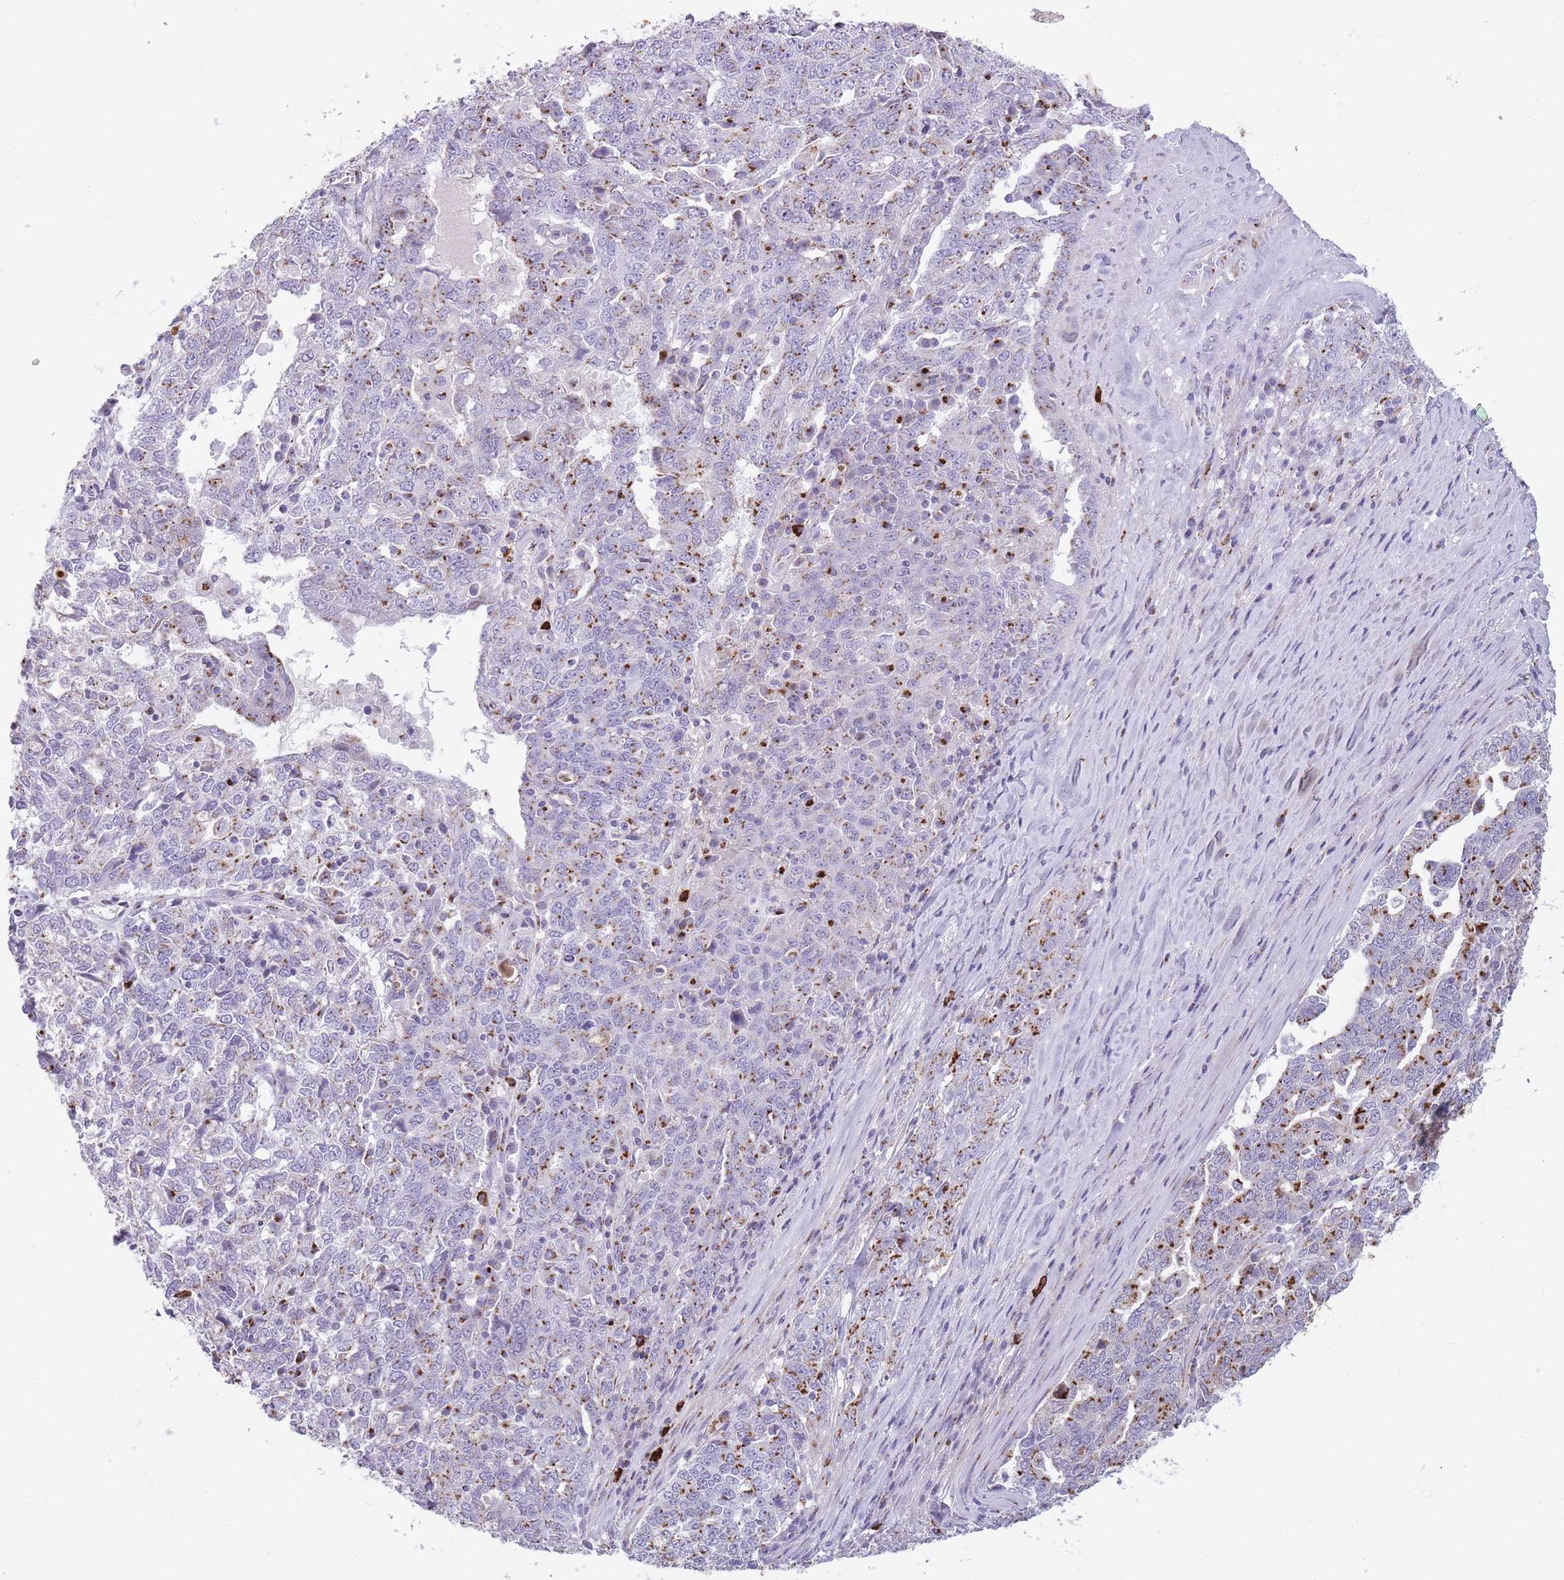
{"staining": {"intensity": "strong", "quantity": "25%-75%", "location": "cytoplasmic/membranous"}, "tissue": "ovarian cancer", "cell_type": "Tumor cells", "image_type": "cancer", "snomed": [{"axis": "morphology", "description": "Carcinoma, endometroid"}, {"axis": "topography", "description": "Ovary"}], "caption": "Protein staining by immunohistochemistry (IHC) shows strong cytoplasmic/membranous staining in approximately 25%-75% of tumor cells in ovarian endometroid carcinoma.", "gene": "B4GALT2", "patient": {"sex": "female", "age": 62}}